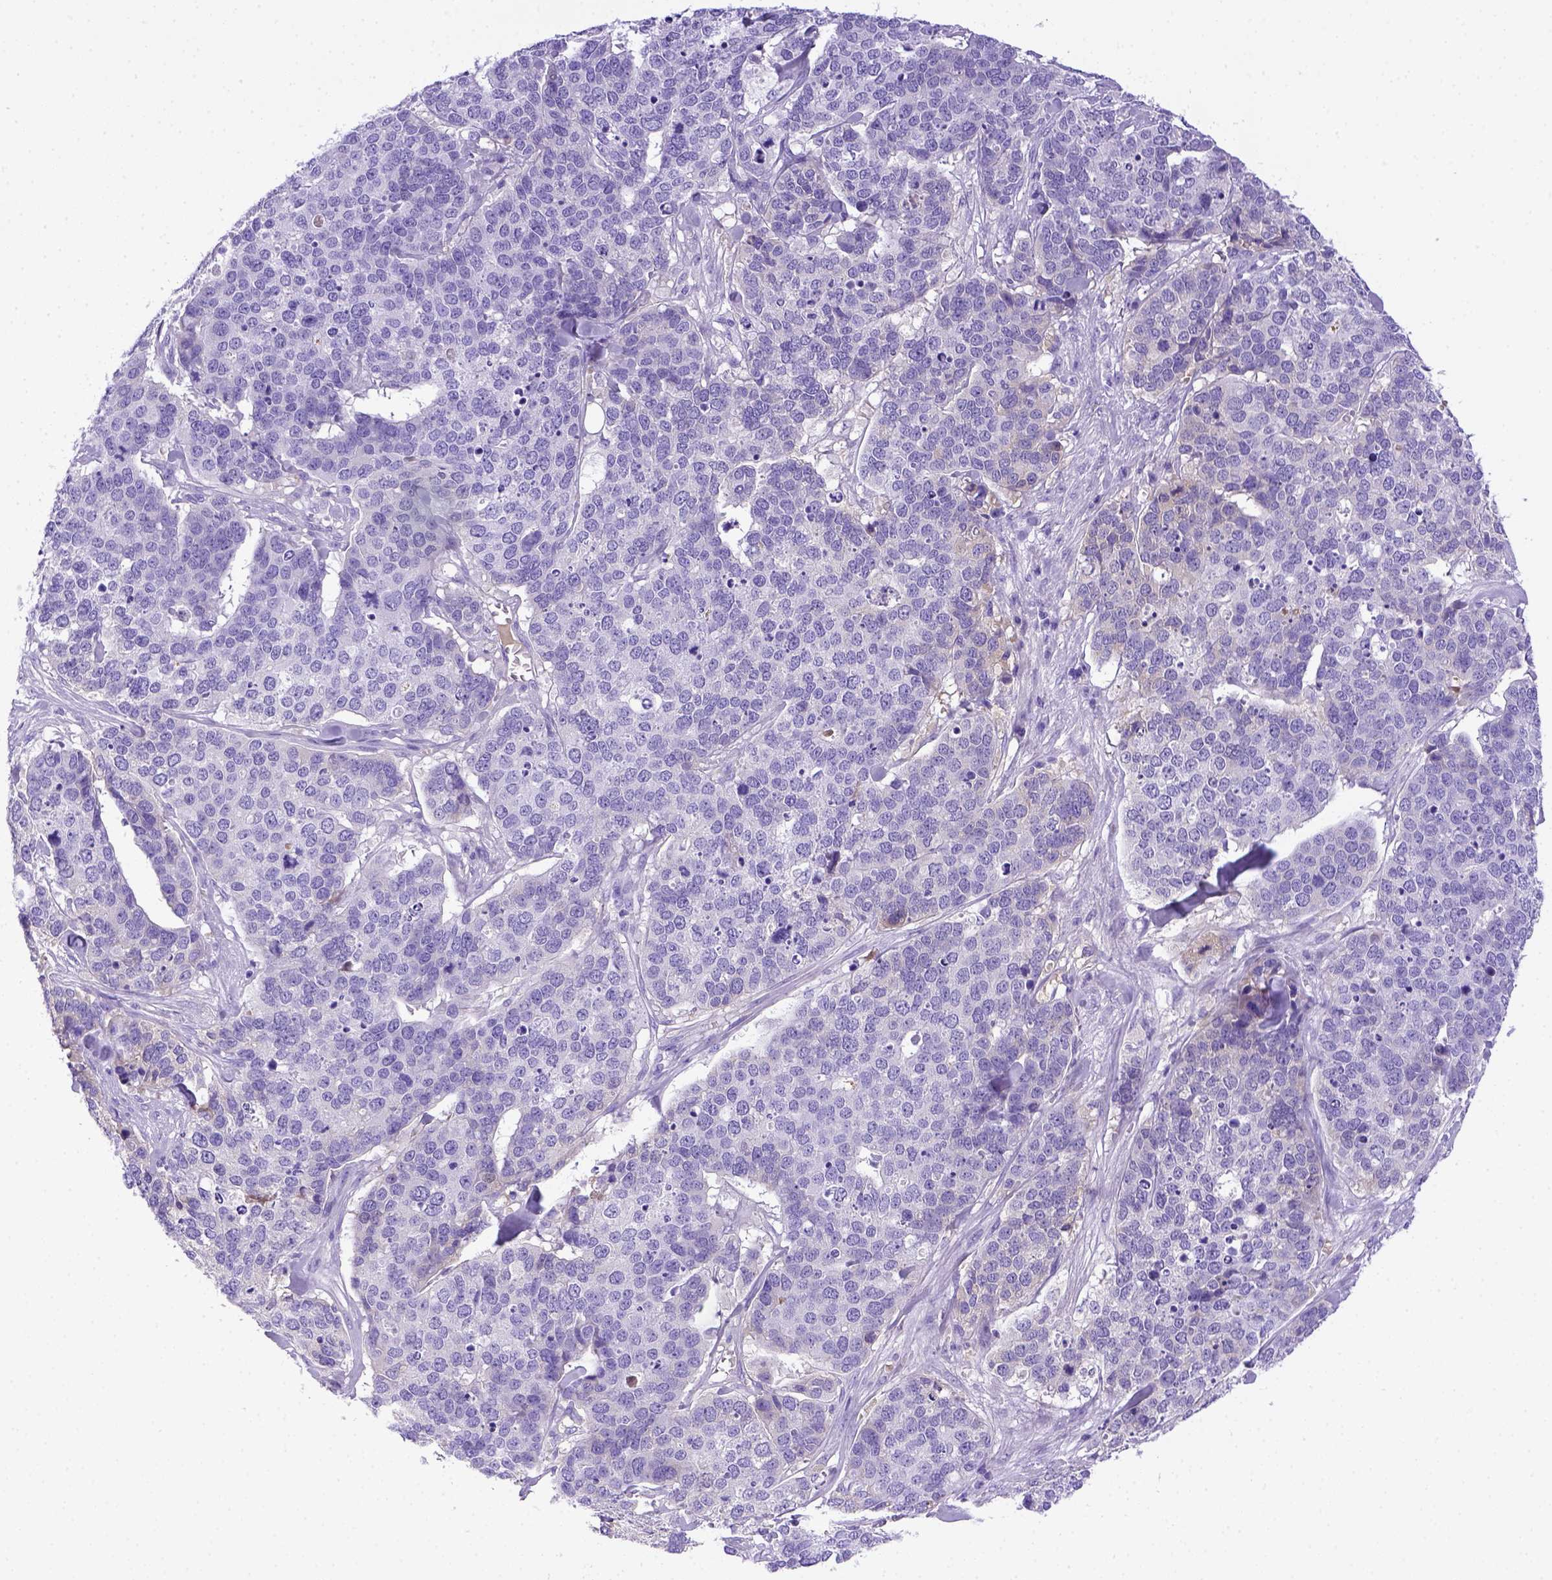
{"staining": {"intensity": "negative", "quantity": "none", "location": "none"}, "tissue": "ovarian cancer", "cell_type": "Tumor cells", "image_type": "cancer", "snomed": [{"axis": "morphology", "description": "Carcinoma, endometroid"}, {"axis": "topography", "description": "Ovary"}], "caption": "High power microscopy histopathology image of an IHC image of ovarian cancer, revealing no significant staining in tumor cells.", "gene": "ITIH4", "patient": {"sex": "female", "age": 65}}